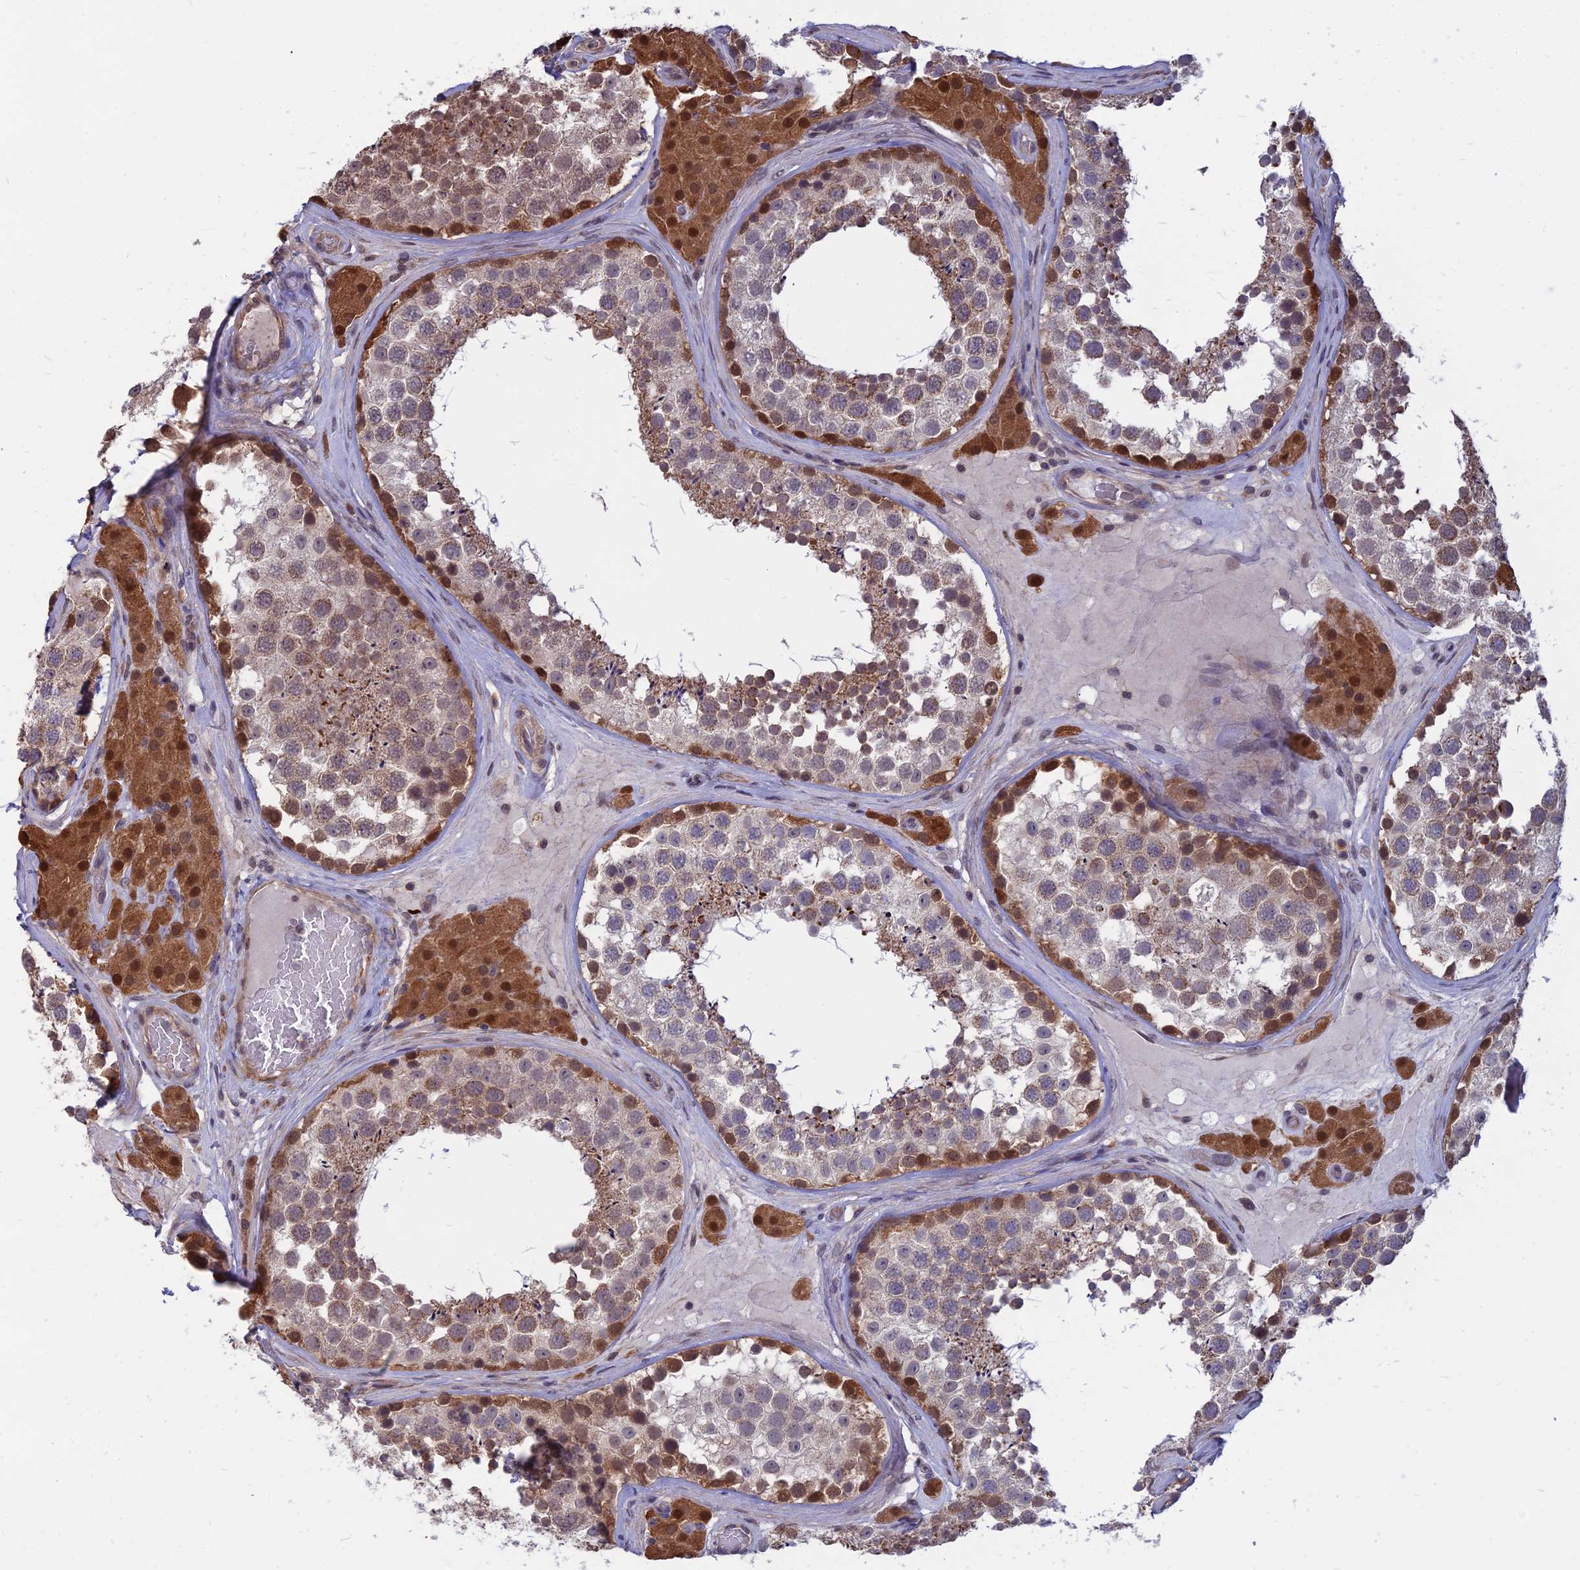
{"staining": {"intensity": "moderate", "quantity": "25%-75%", "location": "cytoplasmic/membranous,nuclear"}, "tissue": "testis", "cell_type": "Cells in seminiferous ducts", "image_type": "normal", "snomed": [{"axis": "morphology", "description": "Normal tissue, NOS"}, {"axis": "topography", "description": "Testis"}], "caption": "Immunohistochemistry (DAB (3,3'-diaminobenzidine)) staining of unremarkable human testis demonstrates moderate cytoplasmic/membranous,nuclear protein expression in about 25%-75% of cells in seminiferous ducts.", "gene": "OPA3", "patient": {"sex": "male", "age": 46}}